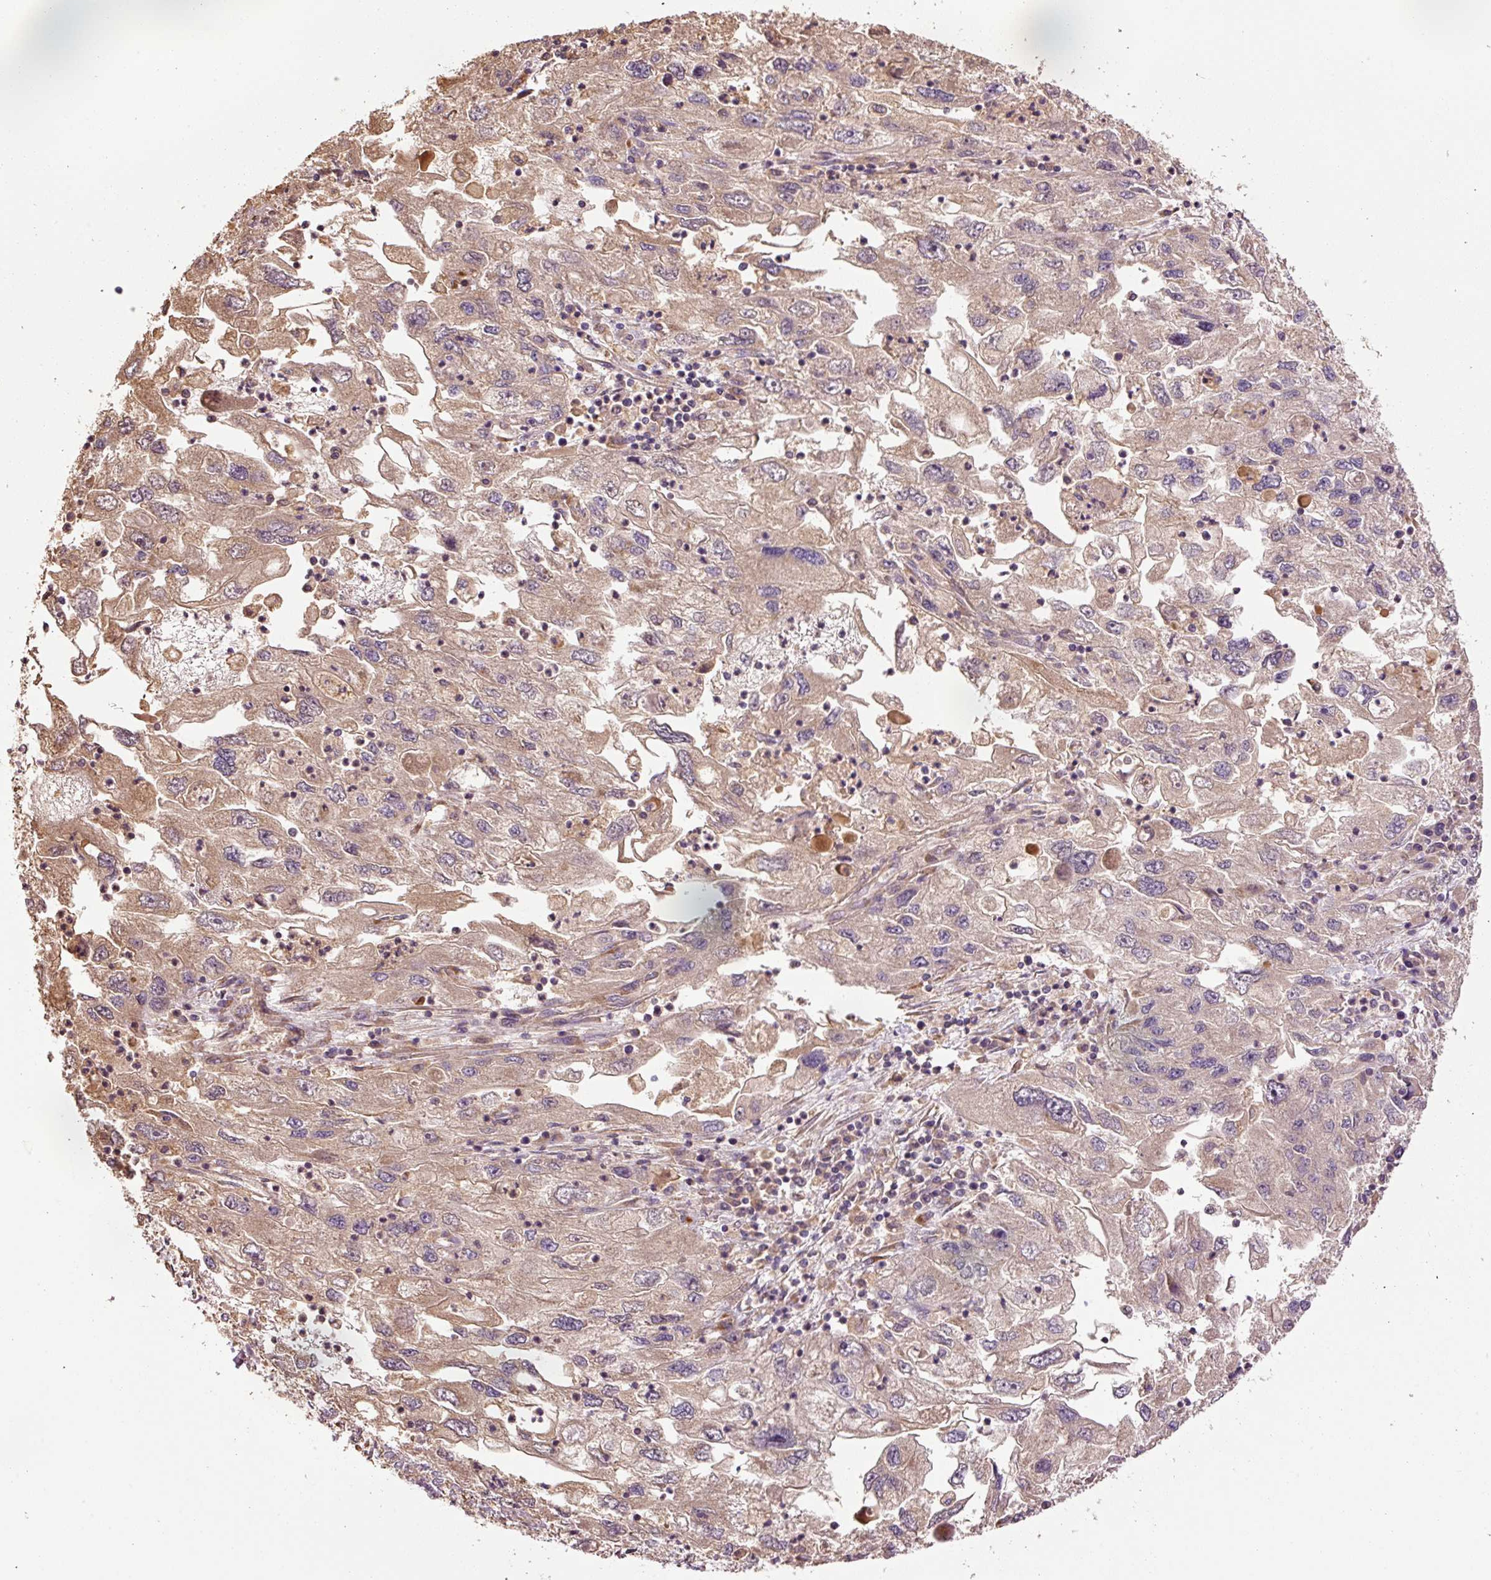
{"staining": {"intensity": "weak", "quantity": "25%-75%", "location": "cytoplasmic/membranous"}, "tissue": "endometrial cancer", "cell_type": "Tumor cells", "image_type": "cancer", "snomed": [{"axis": "morphology", "description": "Adenocarcinoma, NOS"}, {"axis": "topography", "description": "Endometrium"}], "caption": "Weak cytoplasmic/membranous protein staining is identified in about 25%-75% of tumor cells in adenocarcinoma (endometrial).", "gene": "NID2", "patient": {"sex": "female", "age": 49}}